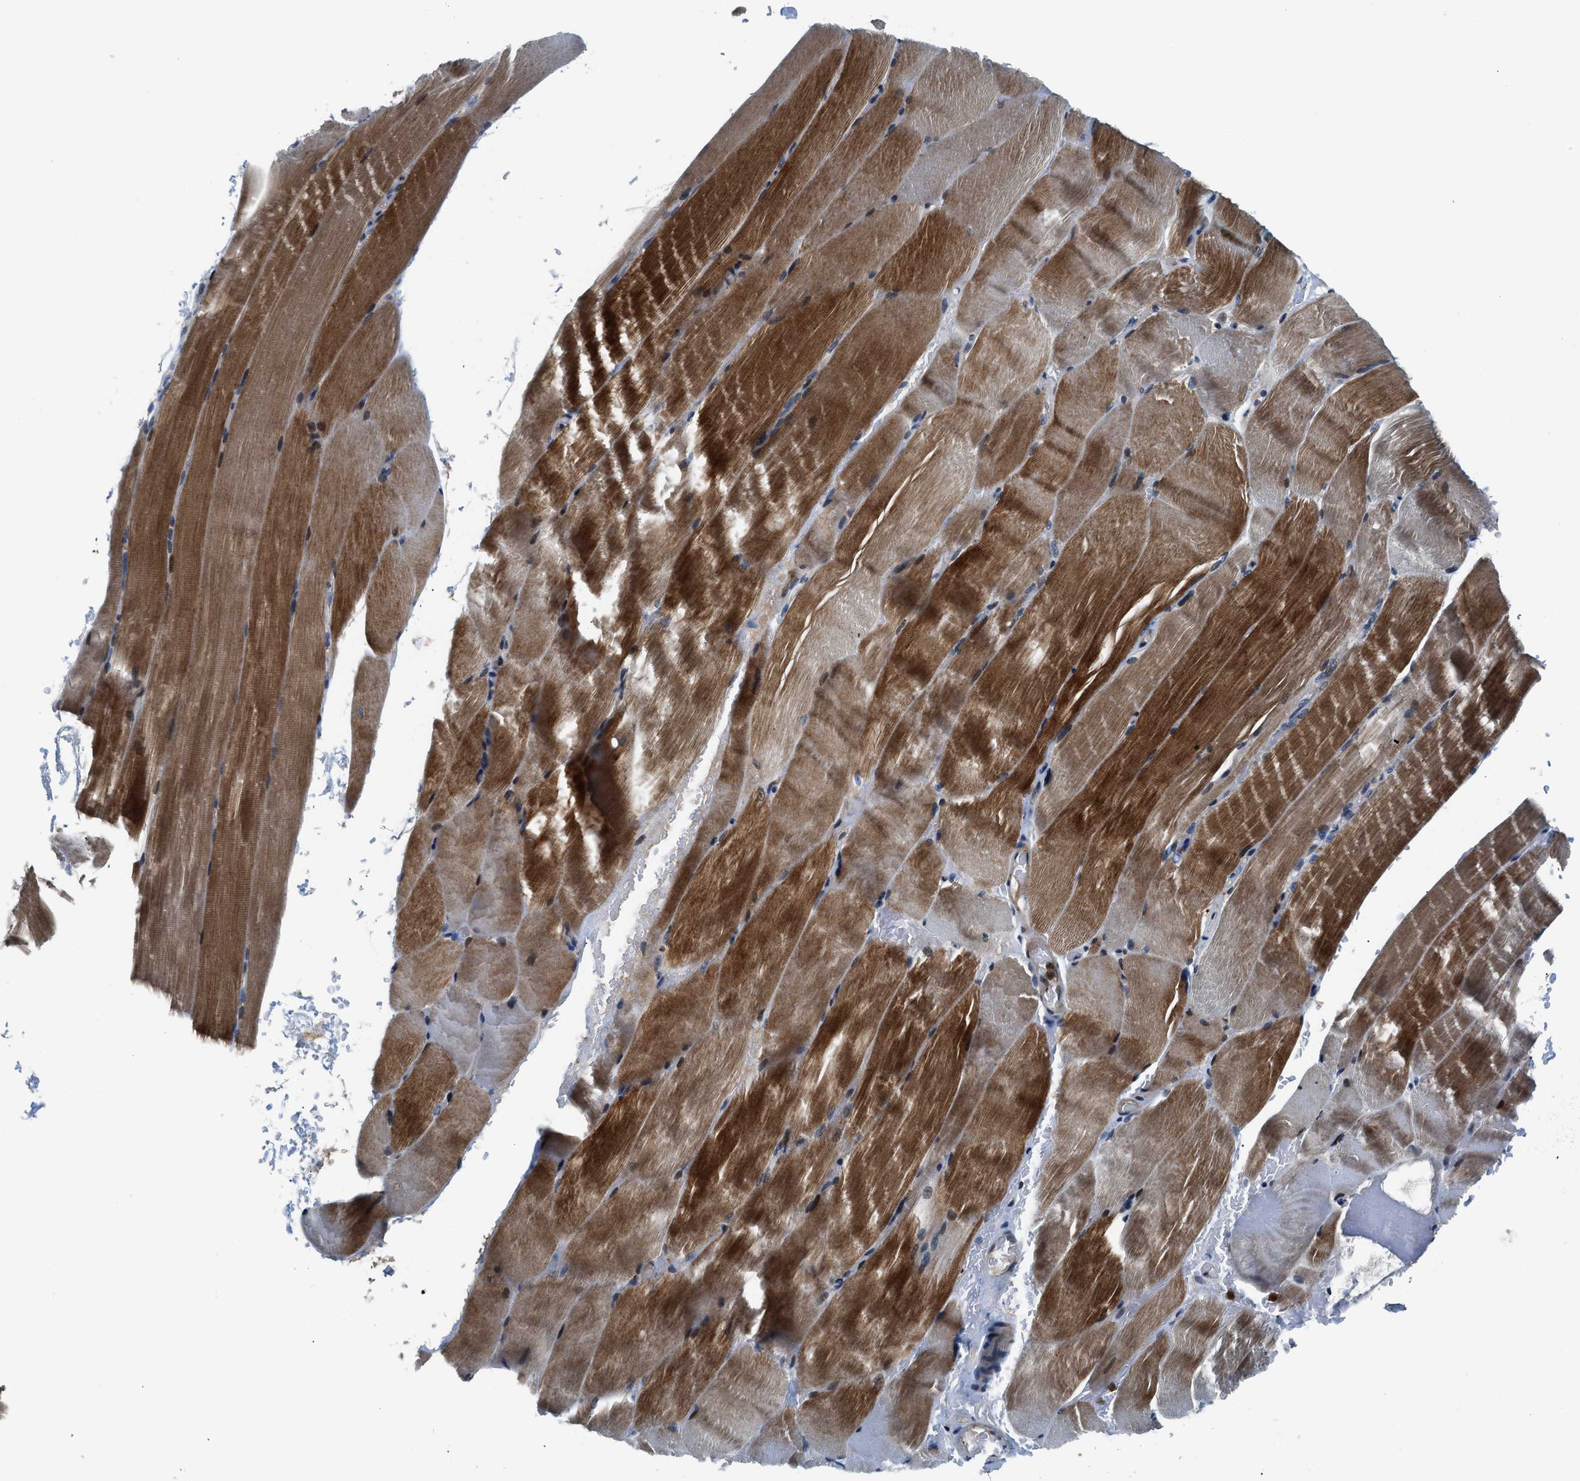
{"staining": {"intensity": "strong", "quantity": "25%-75%", "location": "cytoplasmic/membranous"}, "tissue": "skeletal muscle", "cell_type": "Myocytes", "image_type": "normal", "snomed": [{"axis": "morphology", "description": "Normal tissue, NOS"}, {"axis": "topography", "description": "Skeletal muscle"}, {"axis": "topography", "description": "Parathyroid gland"}], "caption": "High-power microscopy captured an IHC image of normal skeletal muscle, revealing strong cytoplasmic/membranous positivity in approximately 25%-75% of myocytes. (Brightfield microscopy of DAB IHC at high magnification).", "gene": "FUT8", "patient": {"sex": "female", "age": 37}}